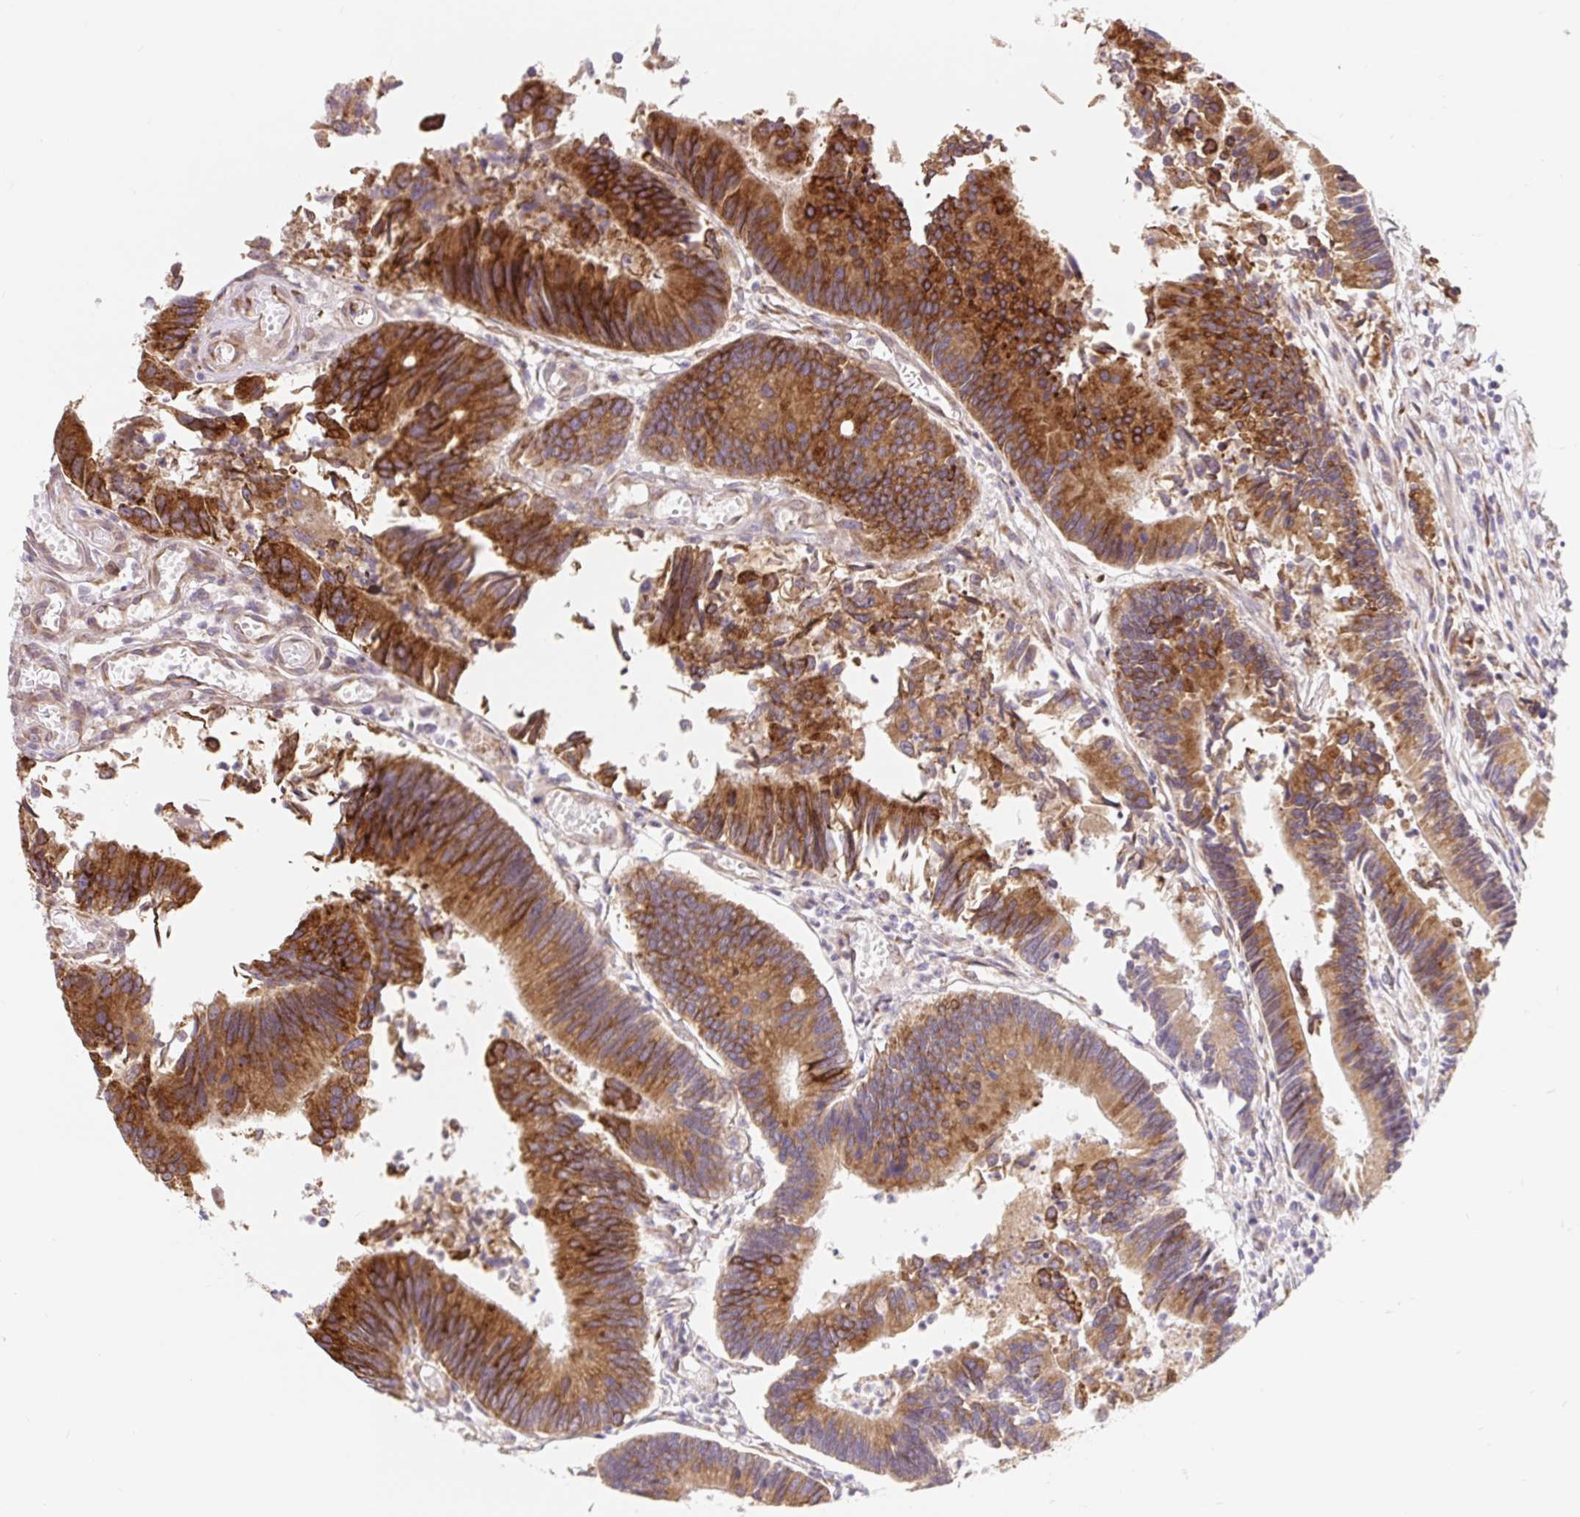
{"staining": {"intensity": "moderate", "quantity": ">75%", "location": "cytoplasmic/membranous"}, "tissue": "colorectal cancer", "cell_type": "Tumor cells", "image_type": "cancer", "snomed": [{"axis": "morphology", "description": "Adenocarcinoma, NOS"}, {"axis": "topography", "description": "Colon"}], "caption": "Protein expression analysis of human colorectal cancer (adenocarcinoma) reveals moderate cytoplasmic/membranous positivity in approximately >75% of tumor cells.", "gene": "LYPD5", "patient": {"sex": "female", "age": 67}}